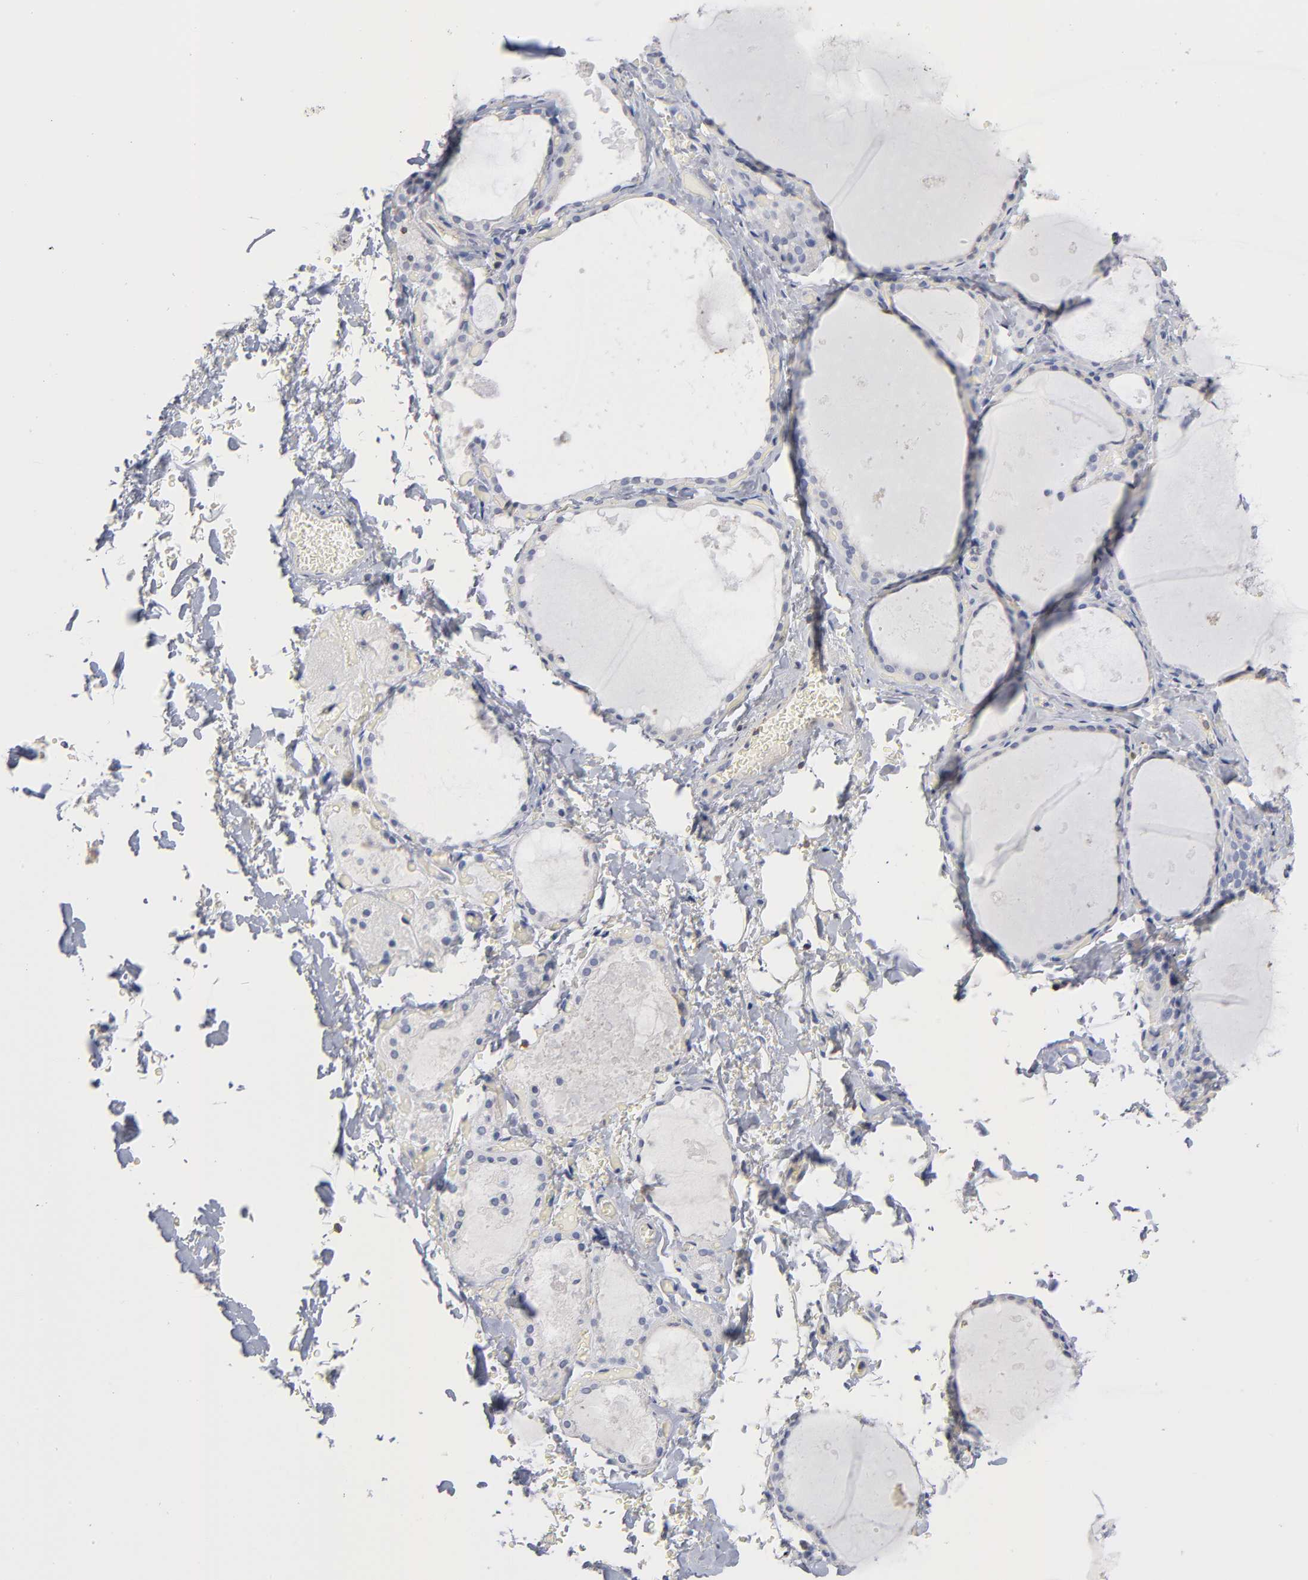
{"staining": {"intensity": "negative", "quantity": "none", "location": "none"}, "tissue": "thyroid gland", "cell_type": "Glandular cells", "image_type": "normal", "snomed": [{"axis": "morphology", "description": "Normal tissue, NOS"}, {"axis": "topography", "description": "Thyroid gland"}], "caption": "A histopathology image of human thyroid gland is negative for staining in glandular cells.", "gene": "PDLIM2", "patient": {"sex": "male", "age": 61}}